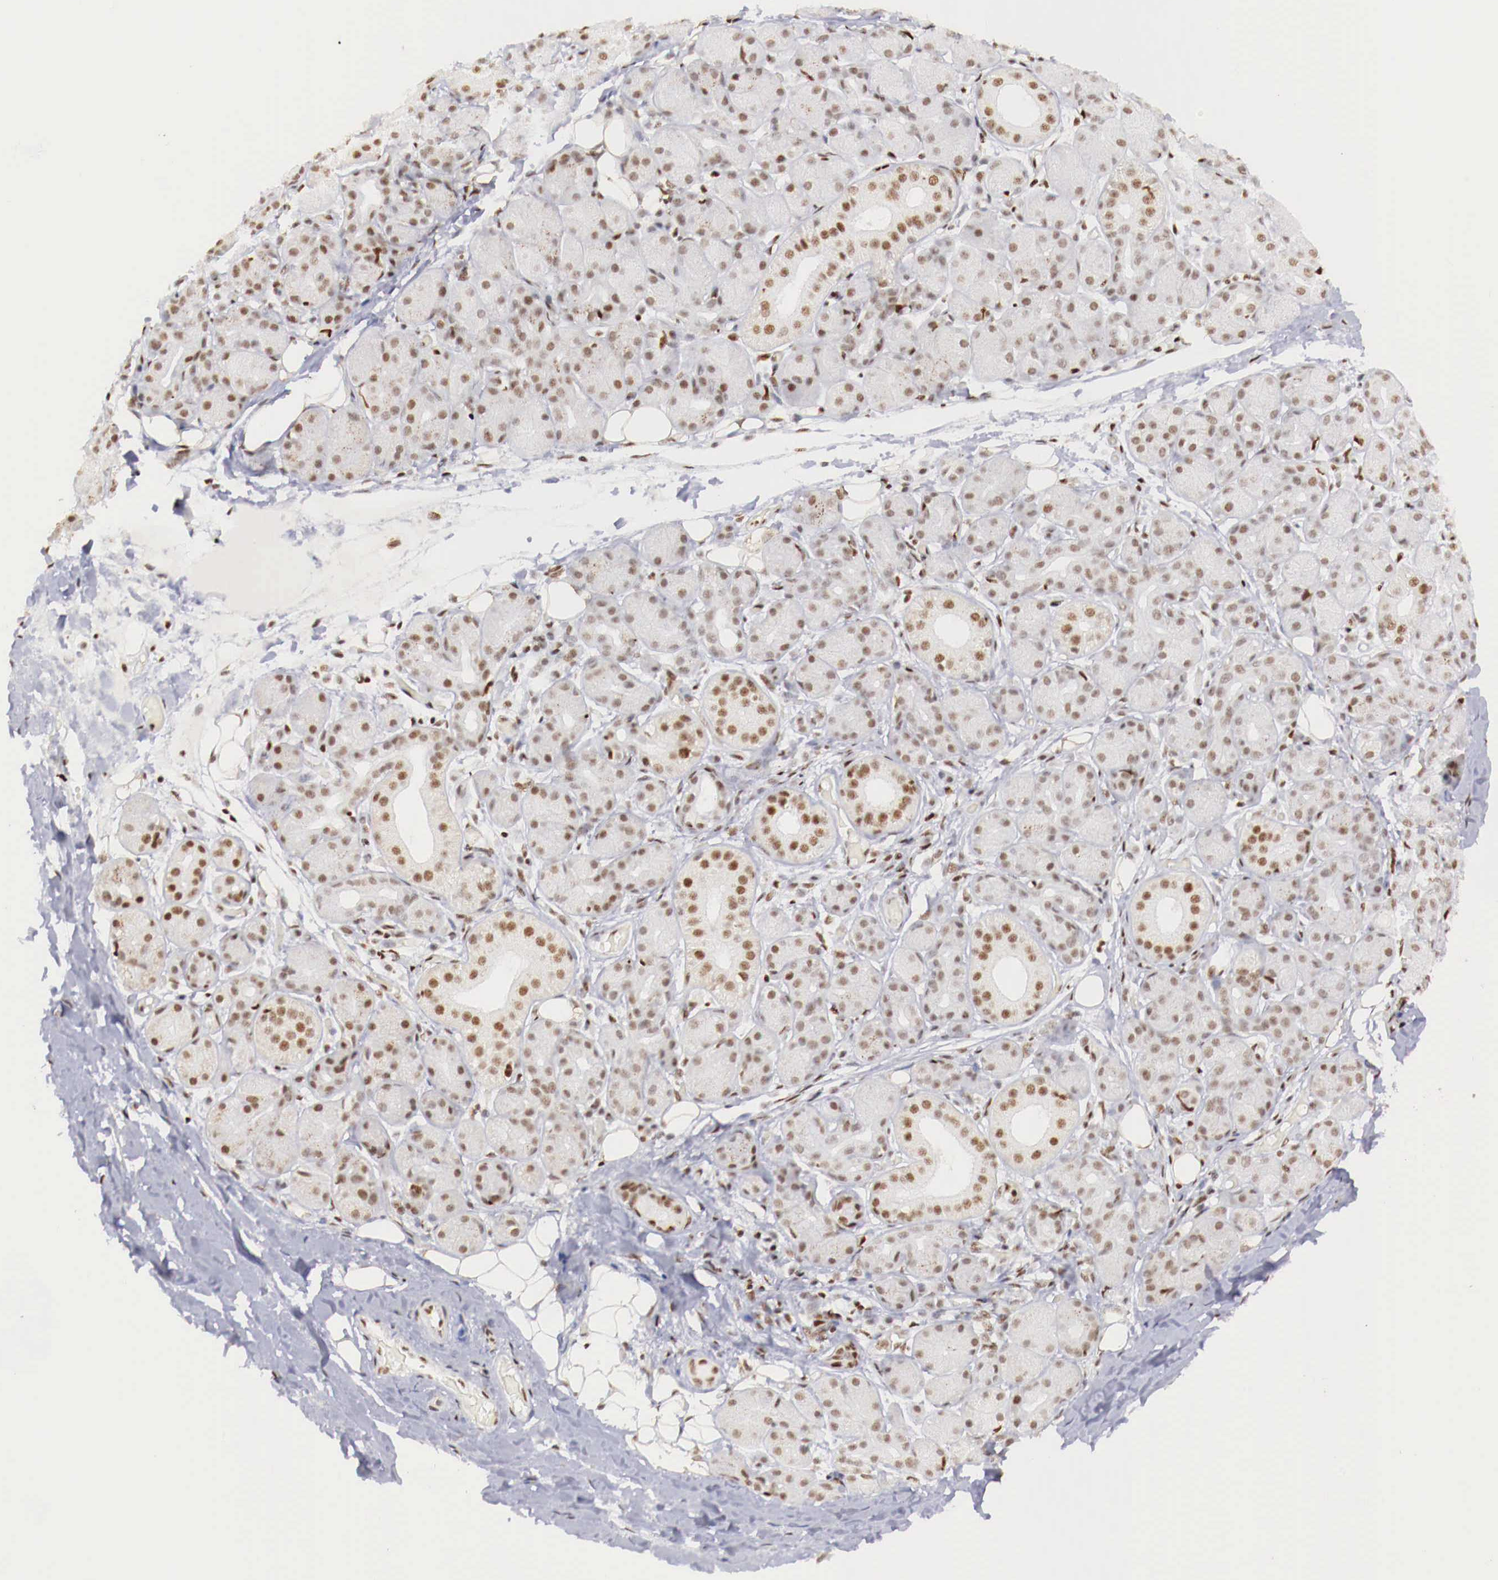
{"staining": {"intensity": "moderate", "quantity": ">75%", "location": "nuclear"}, "tissue": "salivary gland", "cell_type": "Glandular cells", "image_type": "normal", "snomed": [{"axis": "morphology", "description": "Normal tissue, NOS"}, {"axis": "topography", "description": "Salivary gland"}, {"axis": "topography", "description": "Peripheral nerve tissue"}], "caption": "This micrograph shows unremarkable salivary gland stained with immunohistochemistry to label a protein in brown. The nuclear of glandular cells show moderate positivity for the protein. Nuclei are counter-stained blue.", "gene": "MAX", "patient": {"sex": "male", "age": 62}}